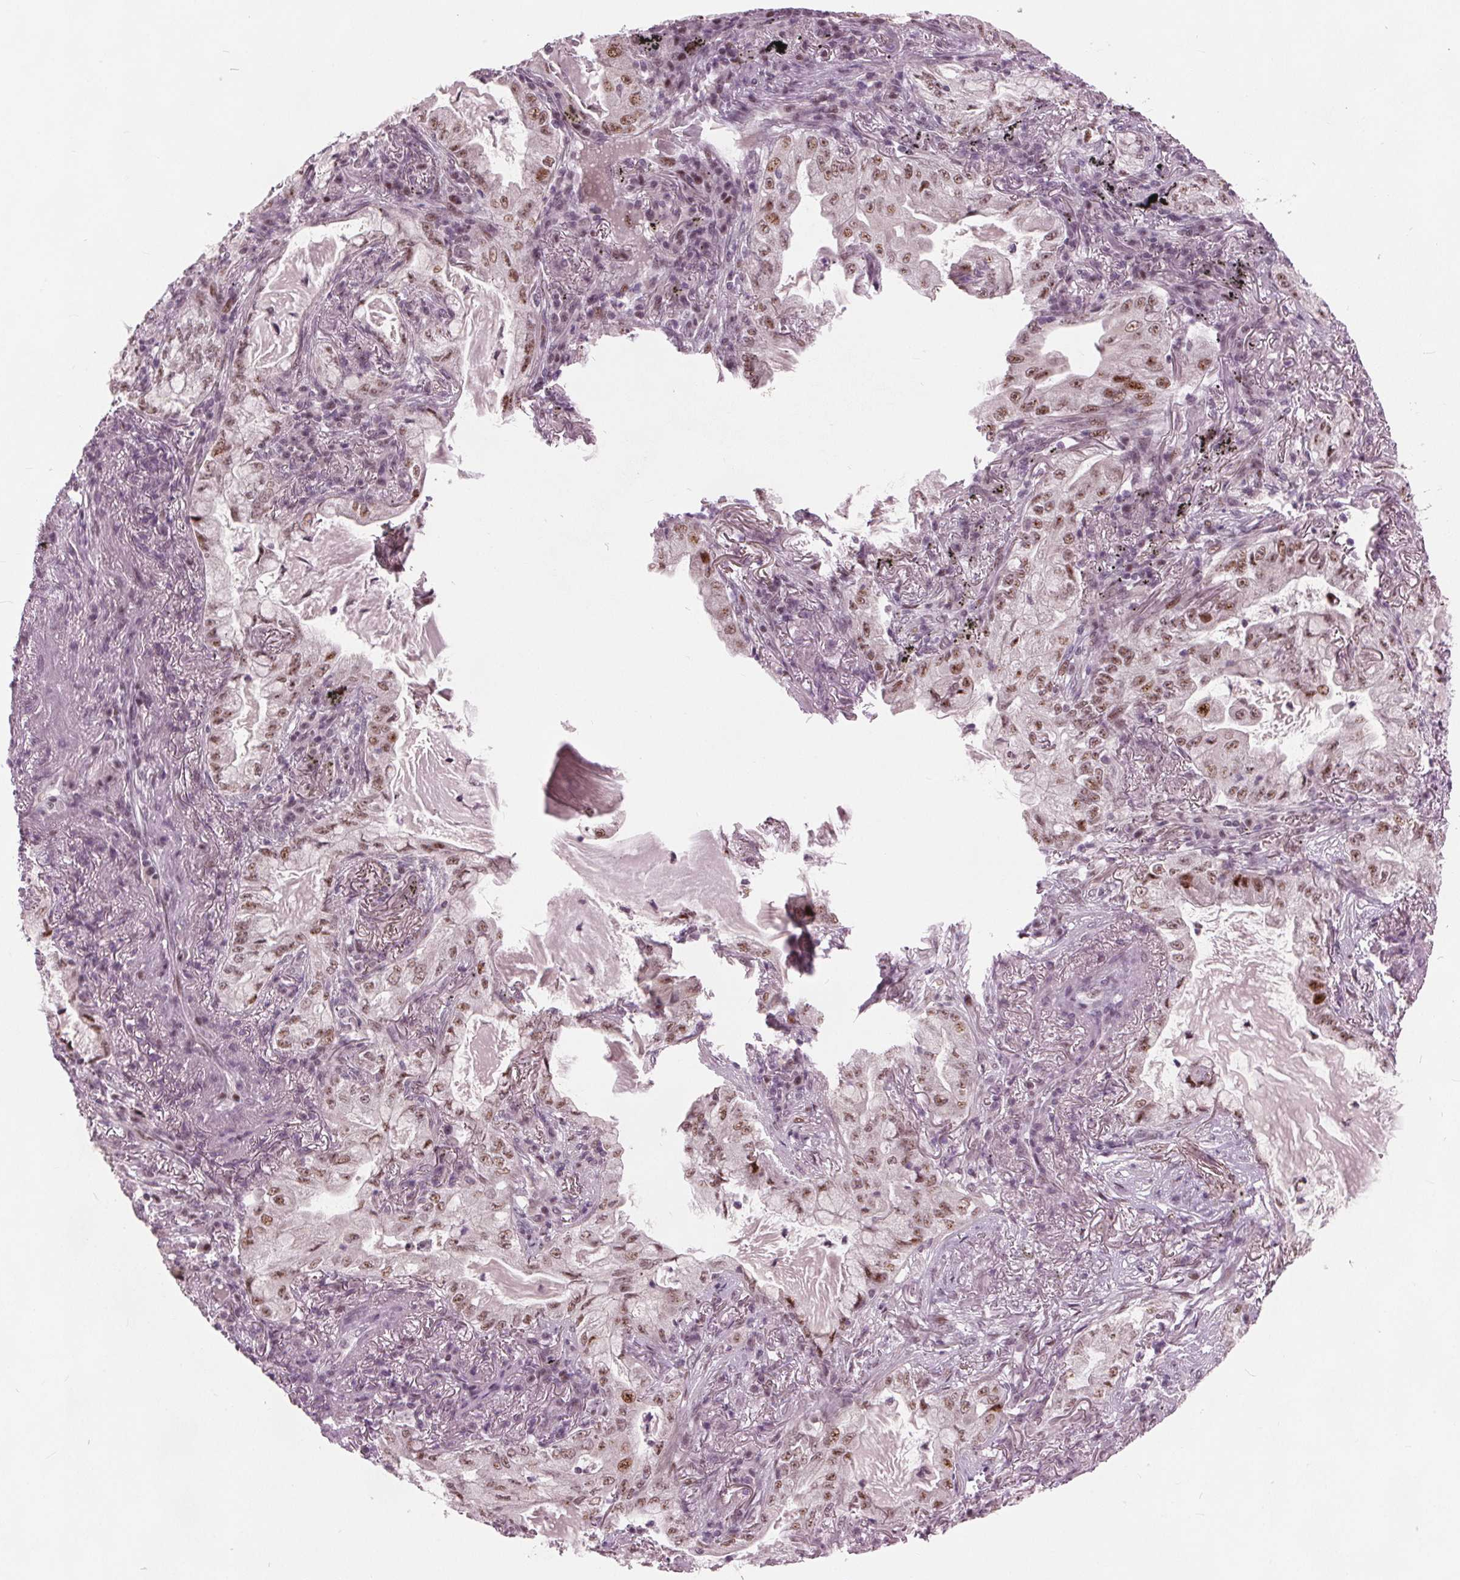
{"staining": {"intensity": "moderate", "quantity": ">75%", "location": "nuclear"}, "tissue": "lung cancer", "cell_type": "Tumor cells", "image_type": "cancer", "snomed": [{"axis": "morphology", "description": "Adenocarcinoma, NOS"}, {"axis": "topography", "description": "Lung"}], "caption": "Protein staining demonstrates moderate nuclear staining in approximately >75% of tumor cells in lung cancer.", "gene": "TTC34", "patient": {"sex": "female", "age": 73}}